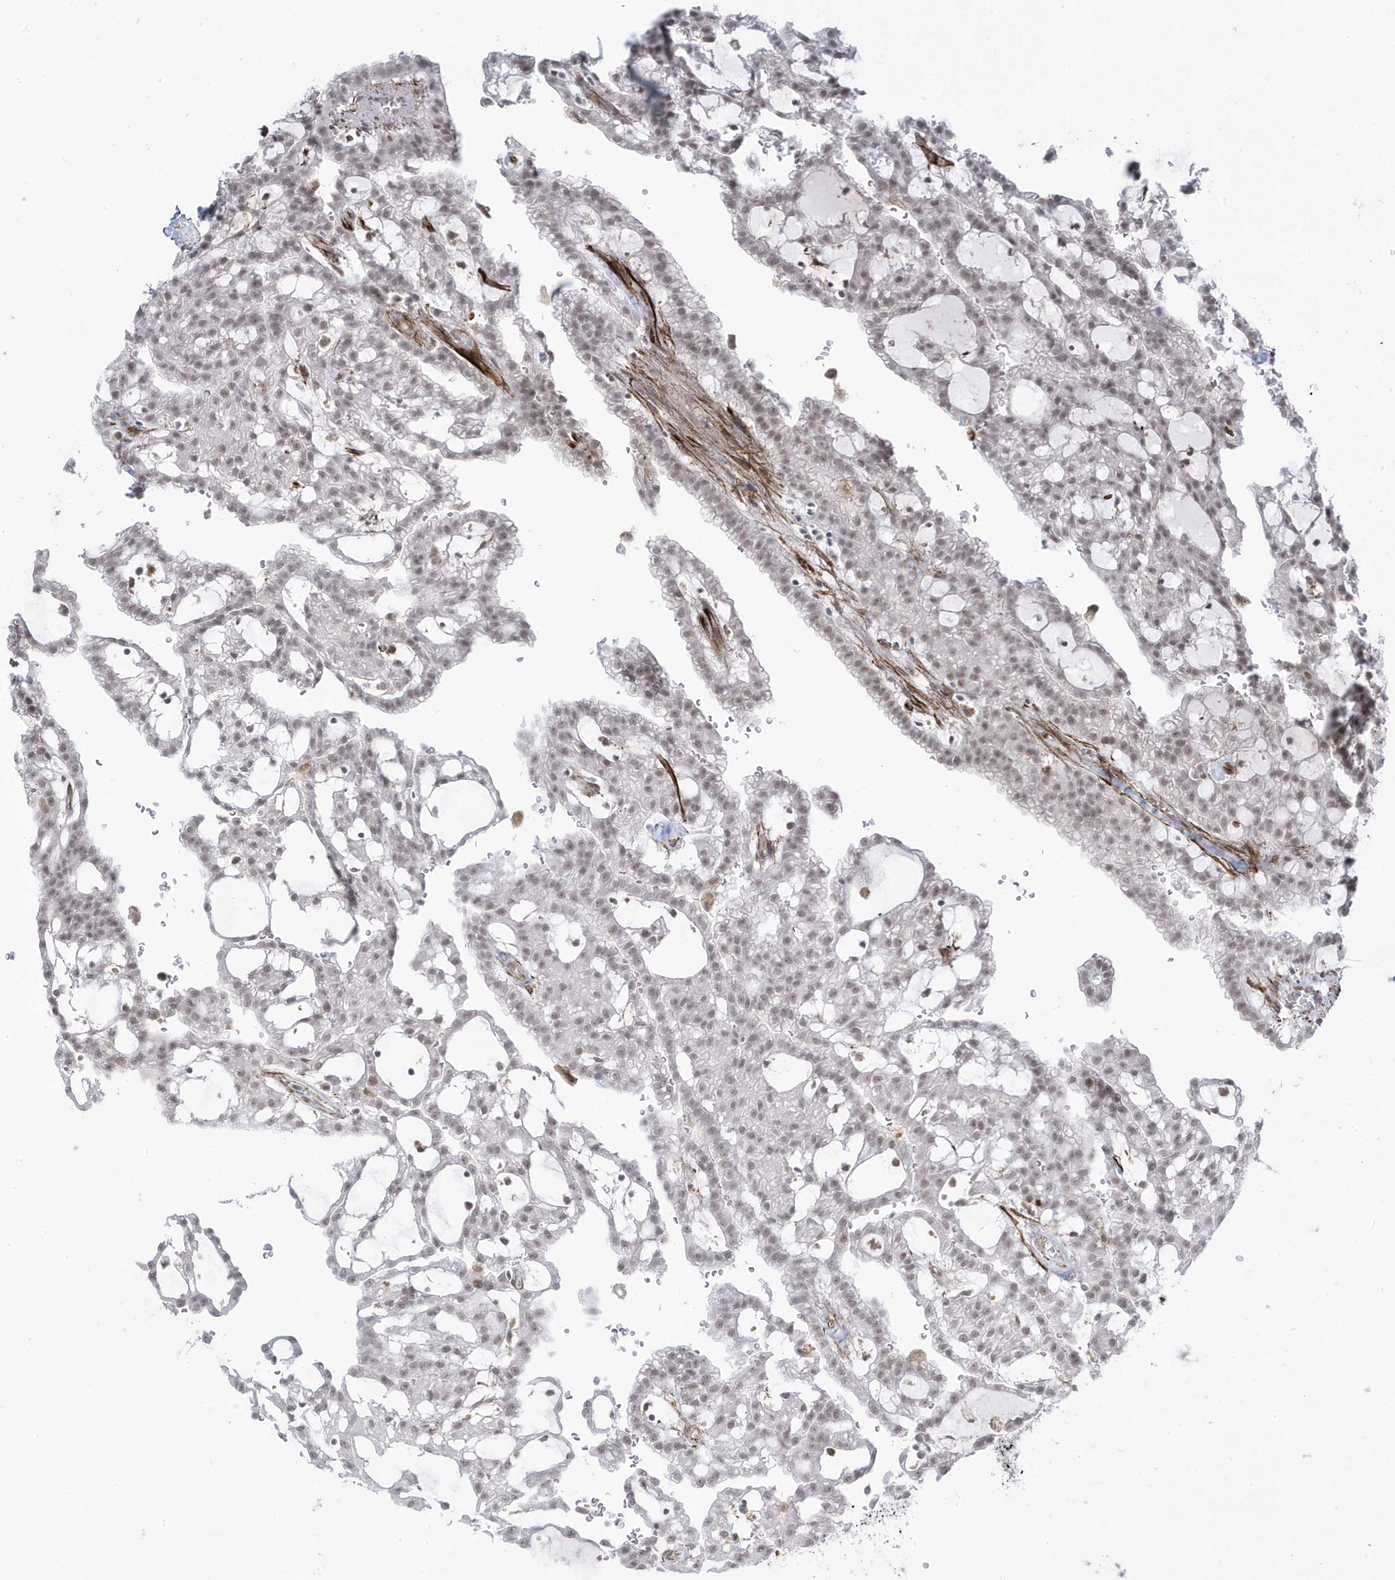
{"staining": {"intensity": "weak", "quantity": ">75%", "location": "nuclear"}, "tissue": "renal cancer", "cell_type": "Tumor cells", "image_type": "cancer", "snomed": [{"axis": "morphology", "description": "Adenocarcinoma, NOS"}, {"axis": "topography", "description": "Kidney"}], "caption": "Immunohistochemistry of adenocarcinoma (renal) shows low levels of weak nuclear positivity in about >75% of tumor cells.", "gene": "ADAMTSL3", "patient": {"sex": "male", "age": 63}}